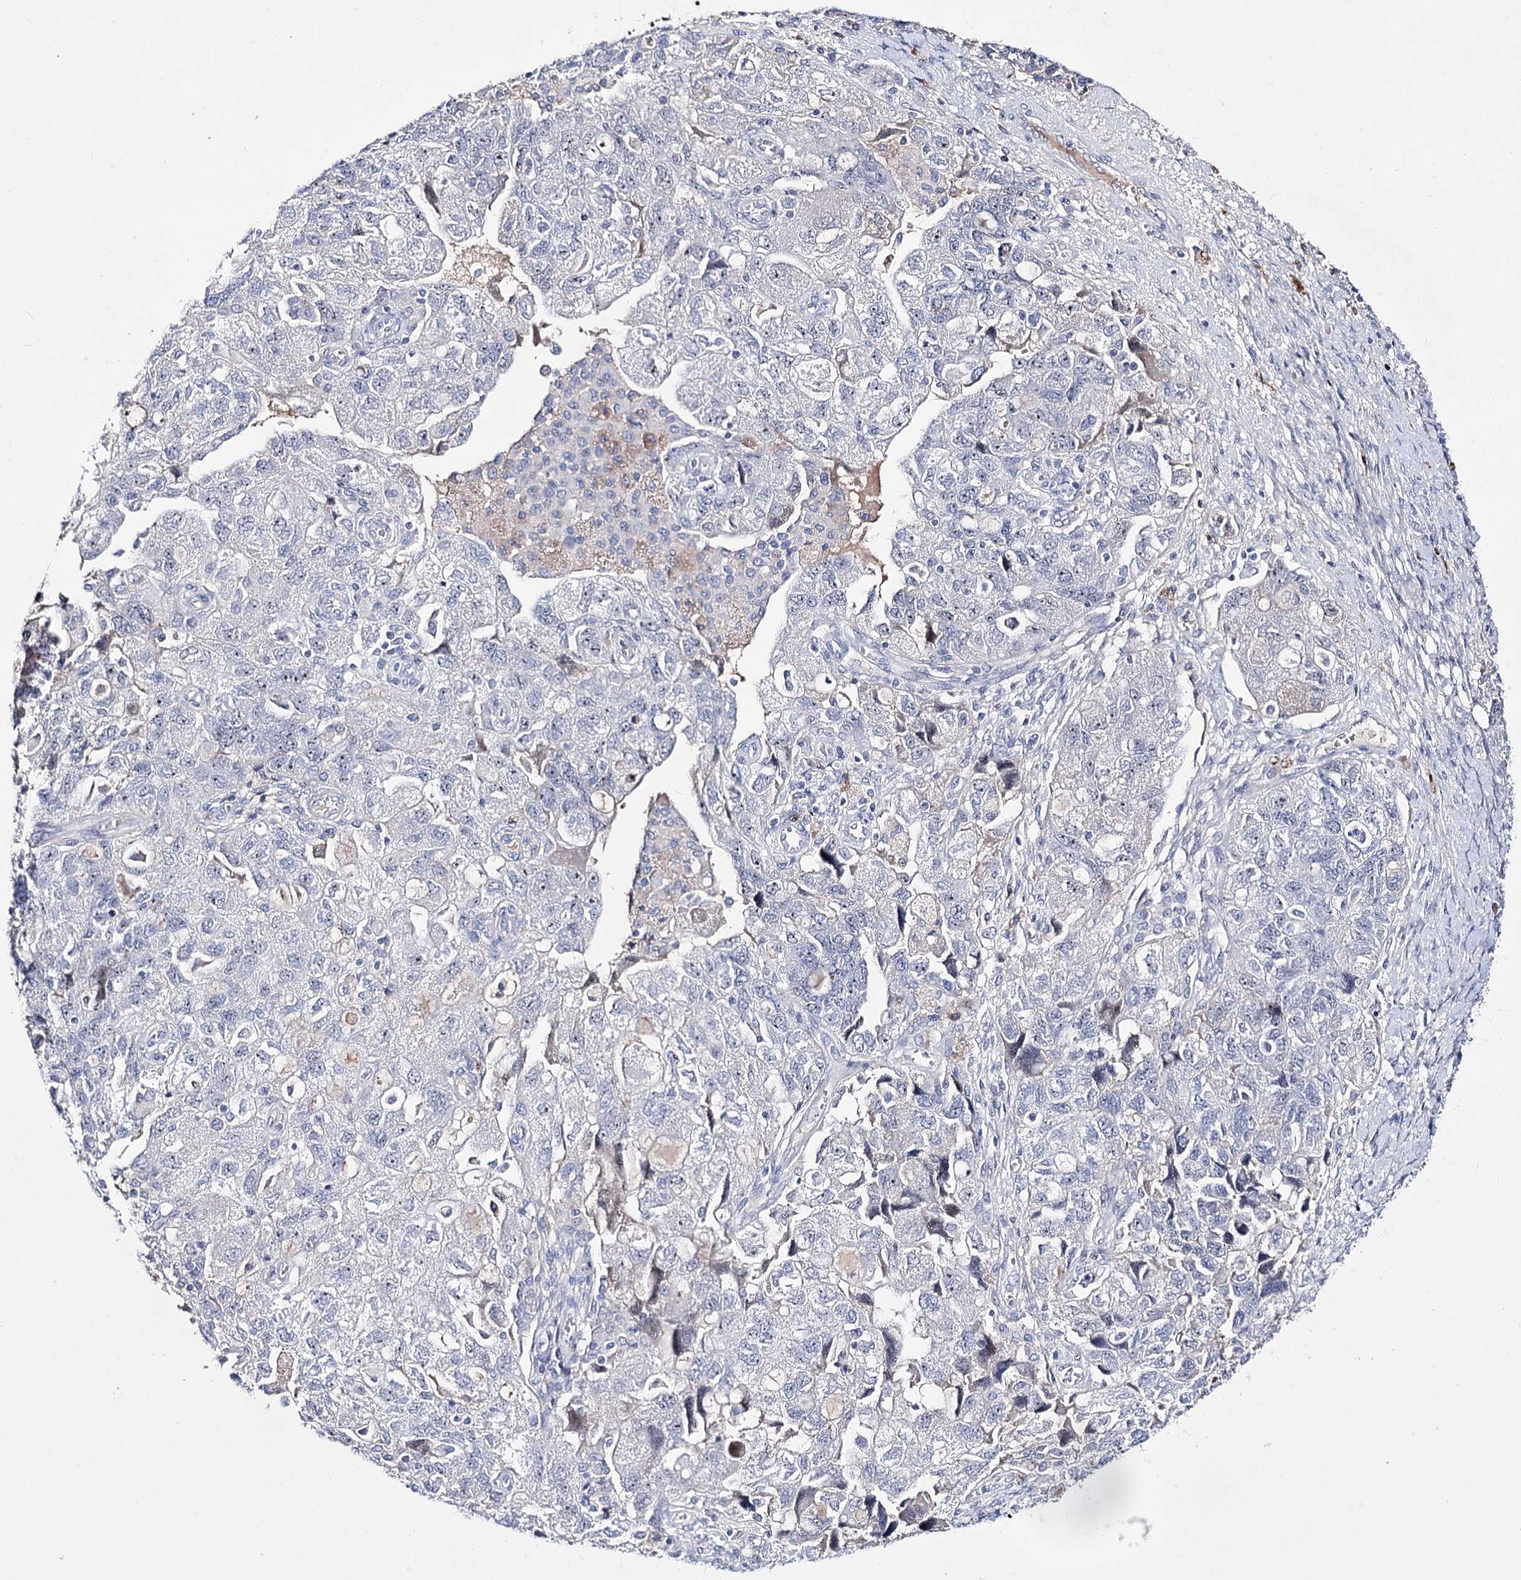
{"staining": {"intensity": "negative", "quantity": "none", "location": "none"}, "tissue": "ovarian cancer", "cell_type": "Tumor cells", "image_type": "cancer", "snomed": [{"axis": "morphology", "description": "Carcinoma, NOS"}, {"axis": "morphology", "description": "Cystadenocarcinoma, serous, NOS"}, {"axis": "topography", "description": "Ovary"}], "caption": "Image shows no protein expression in tumor cells of serous cystadenocarcinoma (ovarian) tissue.", "gene": "PCGF5", "patient": {"sex": "female", "age": 69}}